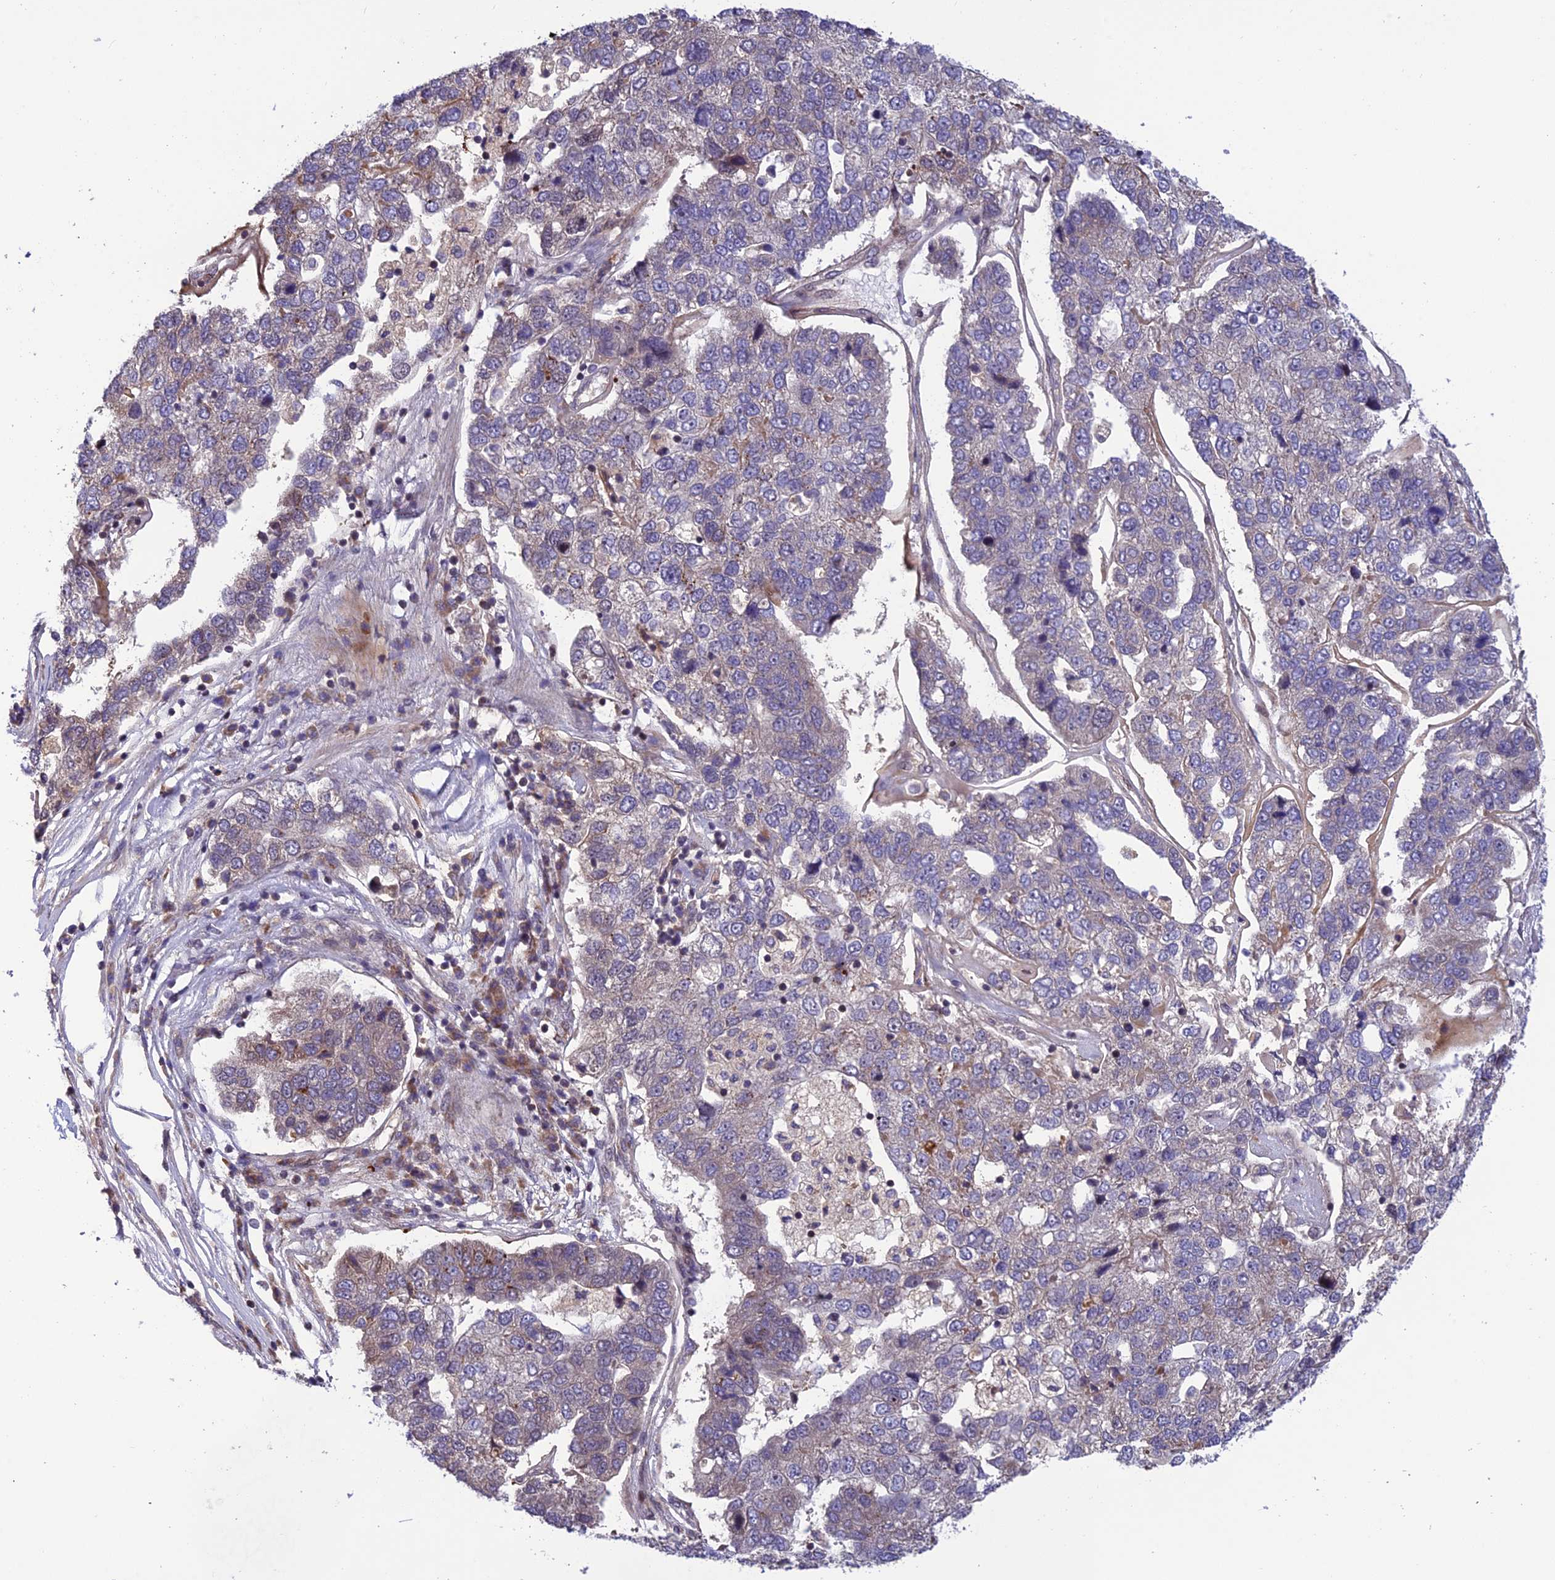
{"staining": {"intensity": "negative", "quantity": "none", "location": "none"}, "tissue": "pancreatic cancer", "cell_type": "Tumor cells", "image_type": "cancer", "snomed": [{"axis": "morphology", "description": "Adenocarcinoma, NOS"}, {"axis": "topography", "description": "Pancreas"}], "caption": "A high-resolution micrograph shows immunohistochemistry staining of pancreatic cancer, which shows no significant staining in tumor cells.", "gene": "SMIM7", "patient": {"sex": "female", "age": 61}}